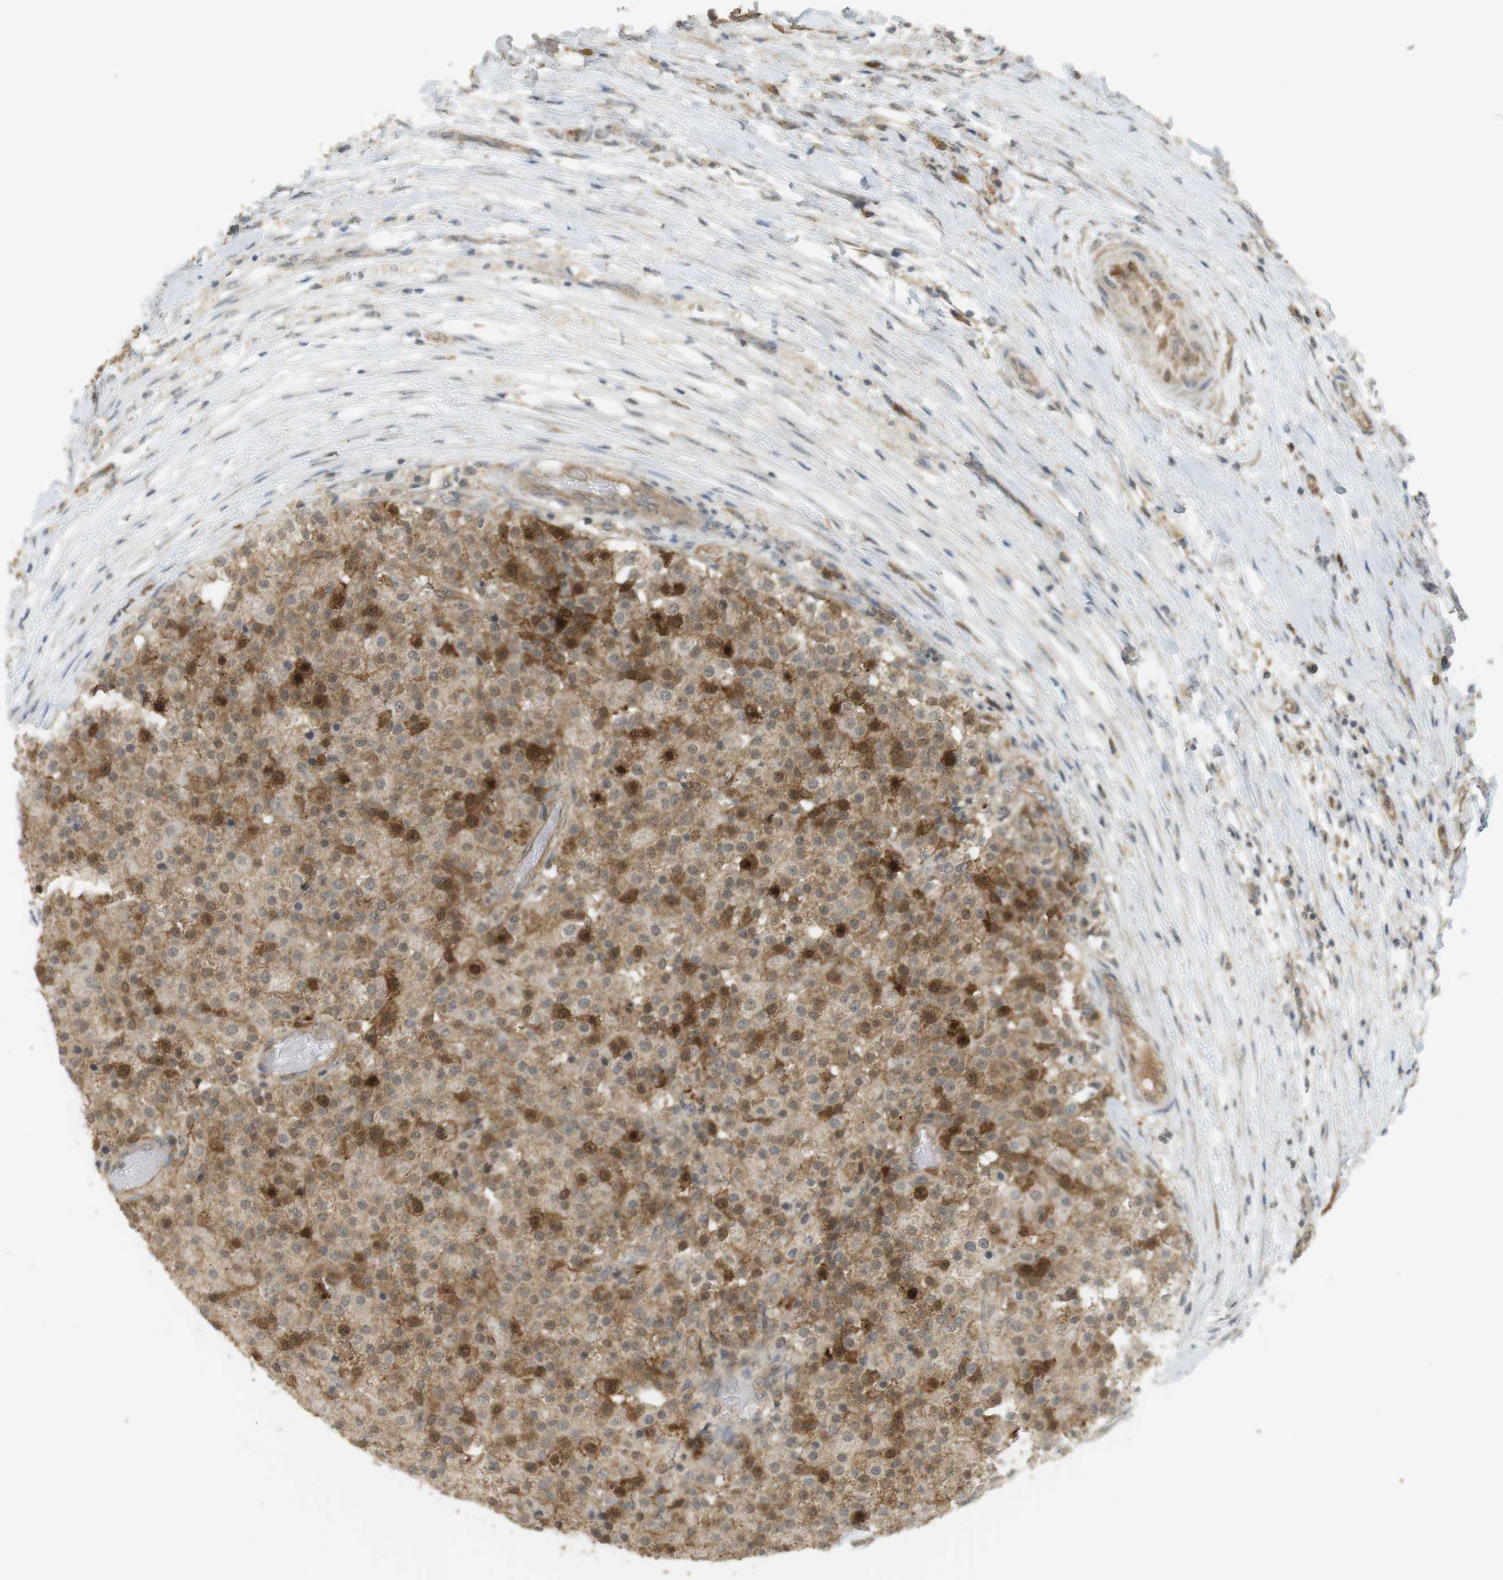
{"staining": {"intensity": "strong", "quantity": "<25%", "location": "cytoplasmic/membranous"}, "tissue": "testis cancer", "cell_type": "Tumor cells", "image_type": "cancer", "snomed": [{"axis": "morphology", "description": "Seminoma, NOS"}, {"axis": "topography", "description": "Testis"}], "caption": "Immunohistochemical staining of human testis seminoma exhibits medium levels of strong cytoplasmic/membranous positivity in about <25% of tumor cells.", "gene": "TTK", "patient": {"sex": "male", "age": 59}}